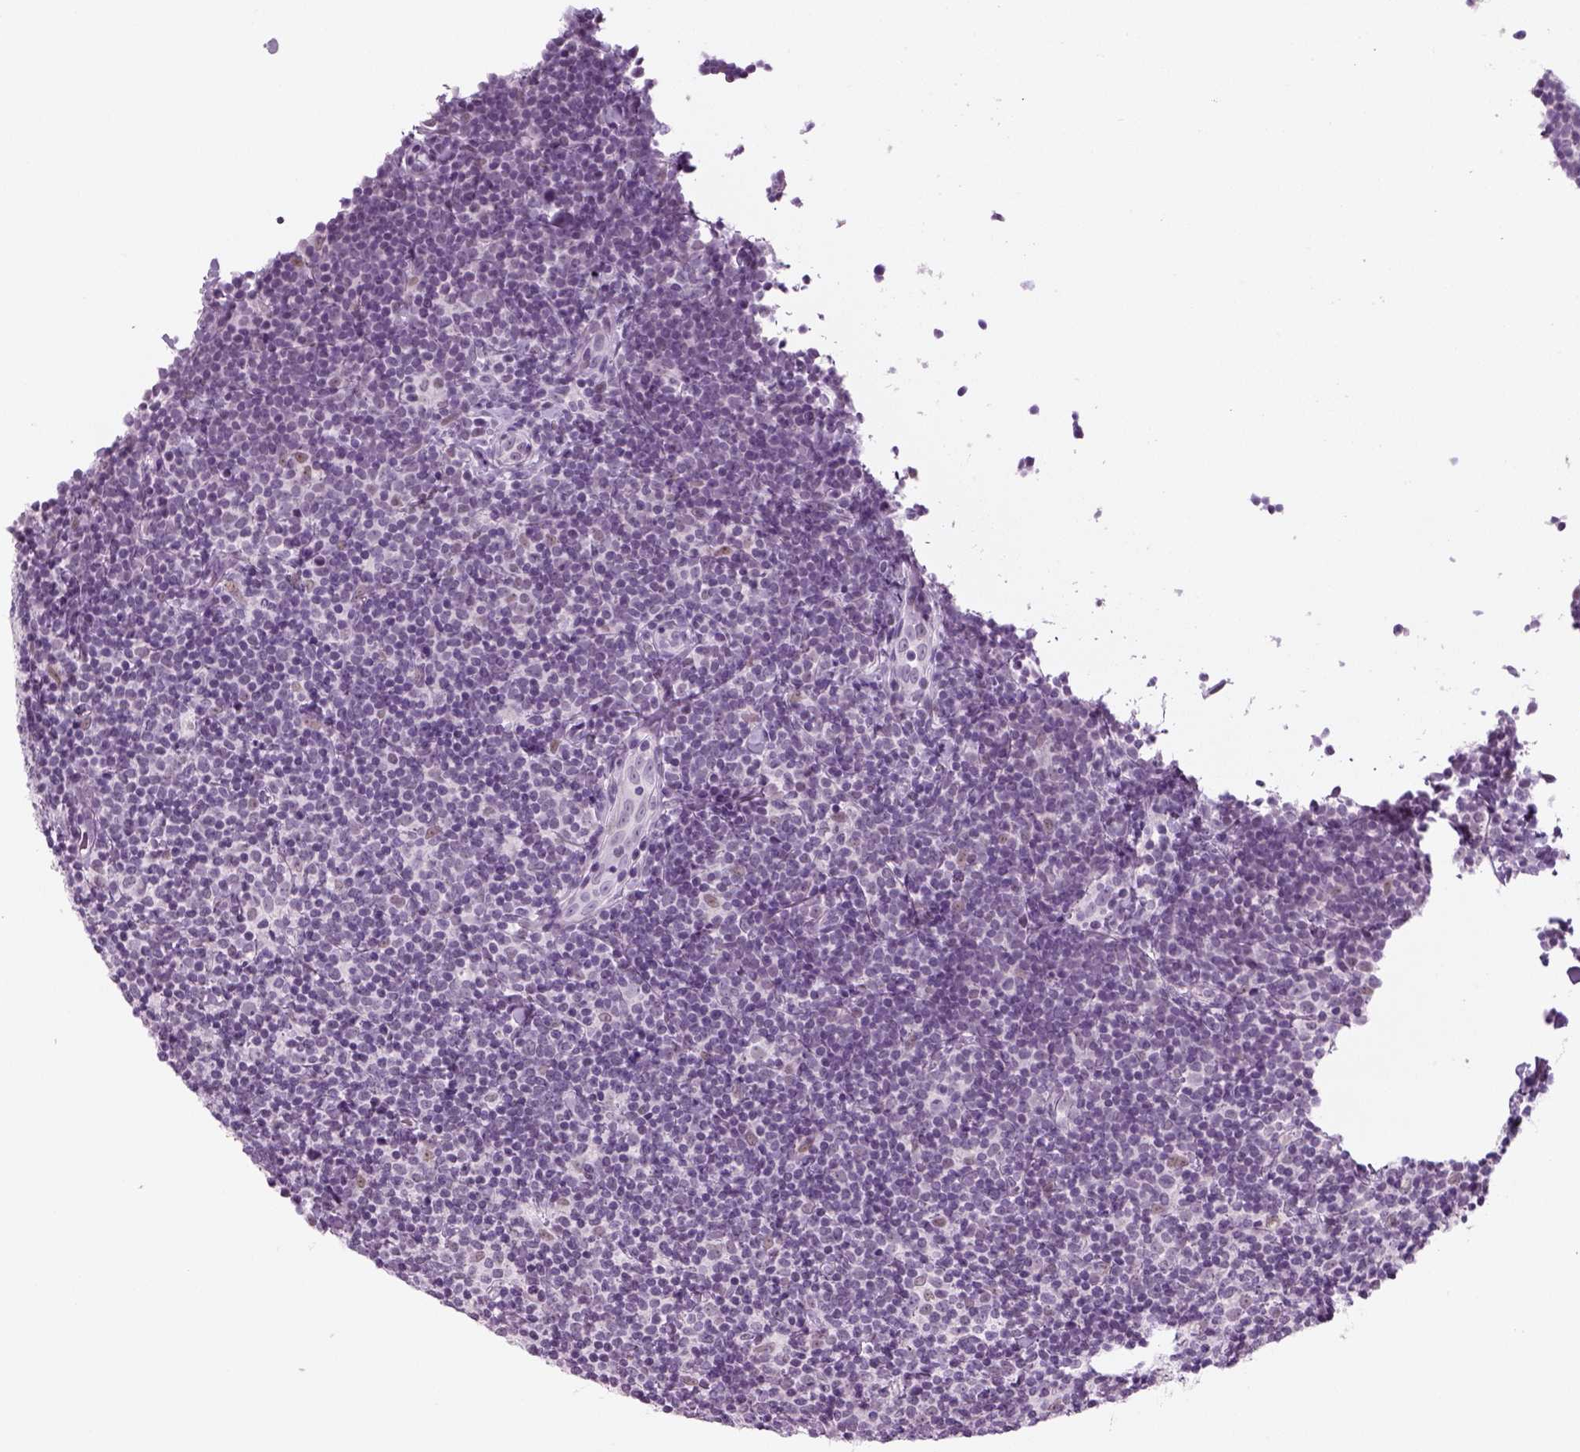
{"staining": {"intensity": "negative", "quantity": "none", "location": "none"}, "tissue": "lymphoma", "cell_type": "Tumor cells", "image_type": "cancer", "snomed": [{"axis": "morphology", "description": "Malignant lymphoma, non-Hodgkin's type, Low grade"}, {"axis": "topography", "description": "Lymph node"}], "caption": "Histopathology image shows no protein staining in tumor cells of lymphoma tissue.", "gene": "KRT75", "patient": {"sex": "female", "age": 56}}